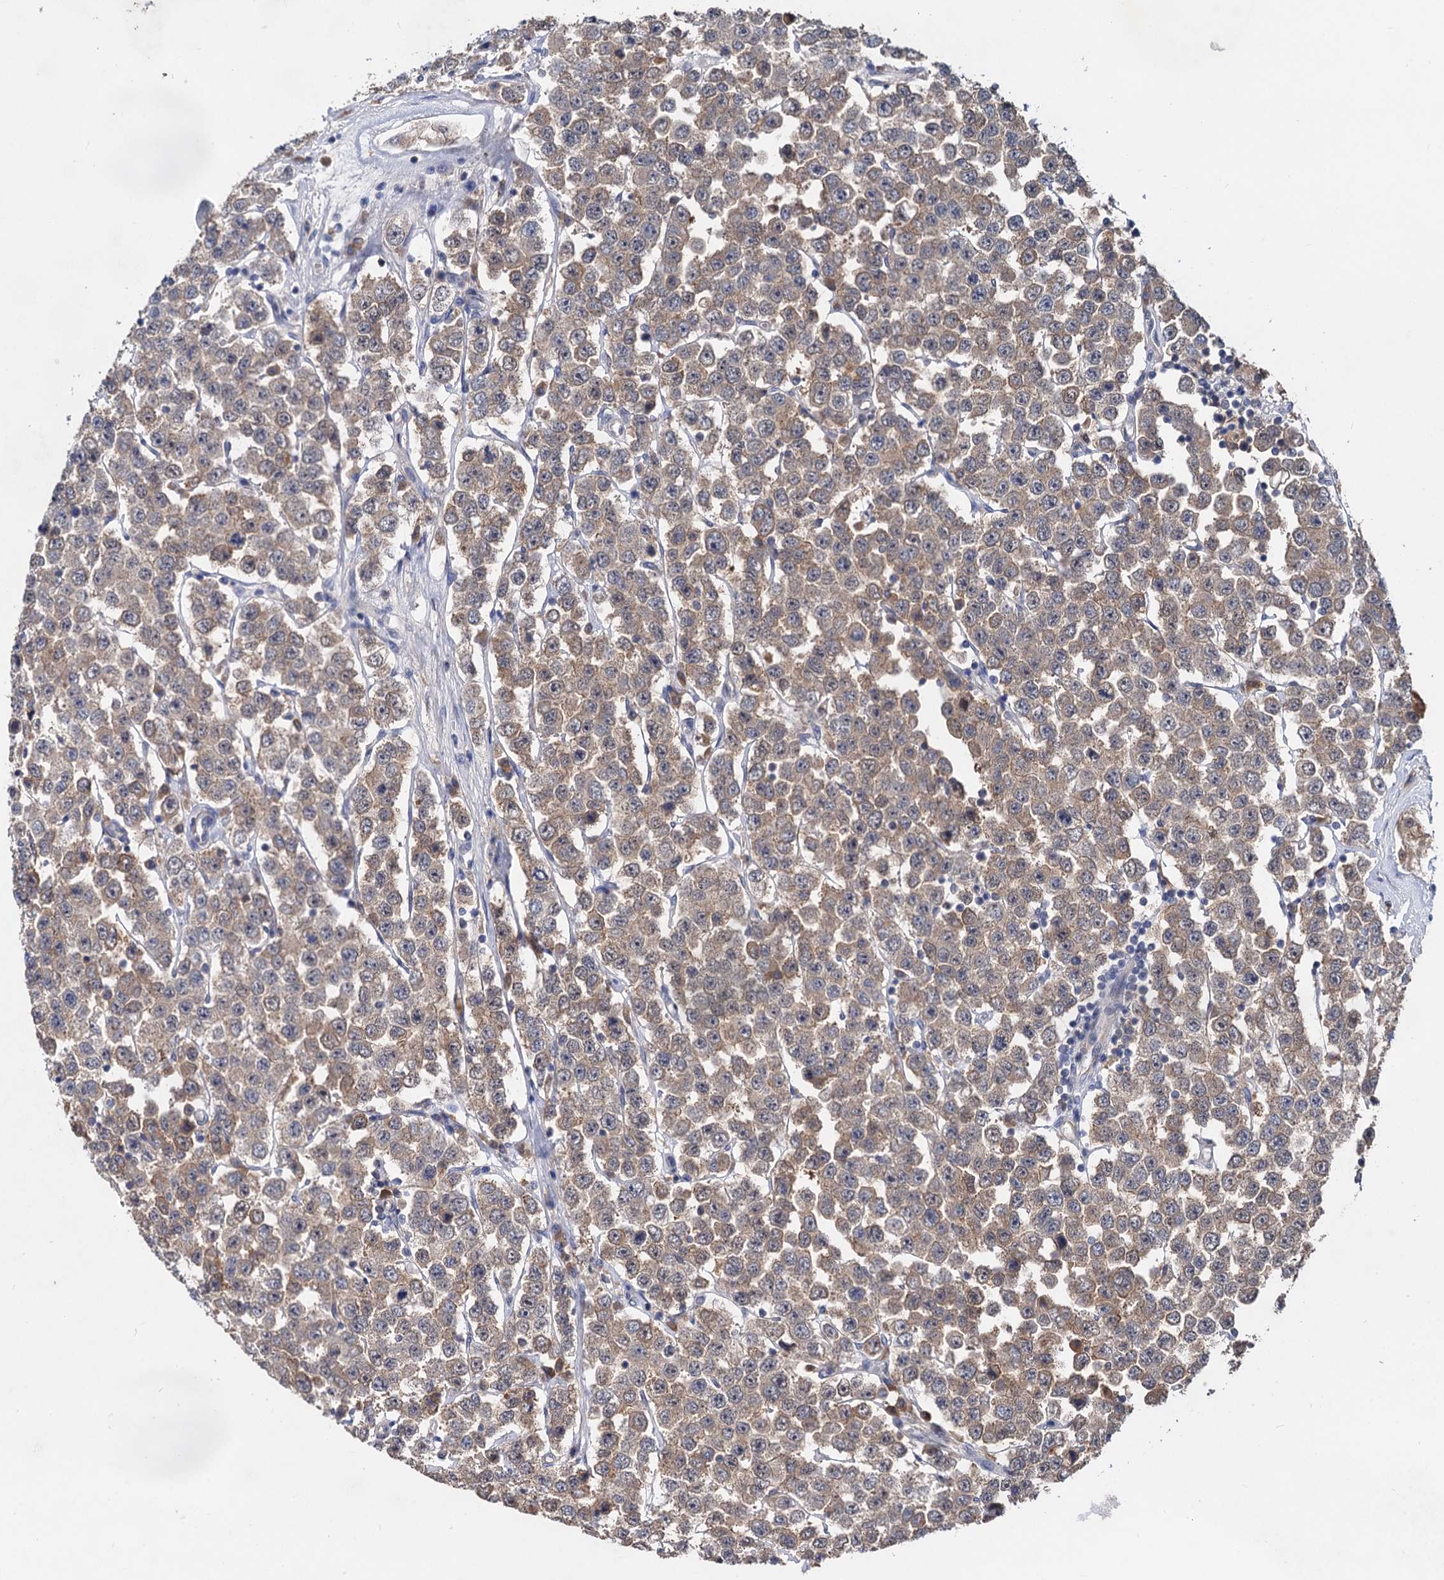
{"staining": {"intensity": "weak", "quantity": ">75%", "location": "cytoplasmic/membranous"}, "tissue": "testis cancer", "cell_type": "Tumor cells", "image_type": "cancer", "snomed": [{"axis": "morphology", "description": "Seminoma, NOS"}, {"axis": "topography", "description": "Testis"}], "caption": "Immunohistochemistry micrograph of neoplastic tissue: testis cancer stained using IHC displays low levels of weak protein expression localized specifically in the cytoplasmic/membranous of tumor cells, appearing as a cytoplasmic/membranous brown color.", "gene": "PSMD4", "patient": {"sex": "male", "age": 28}}